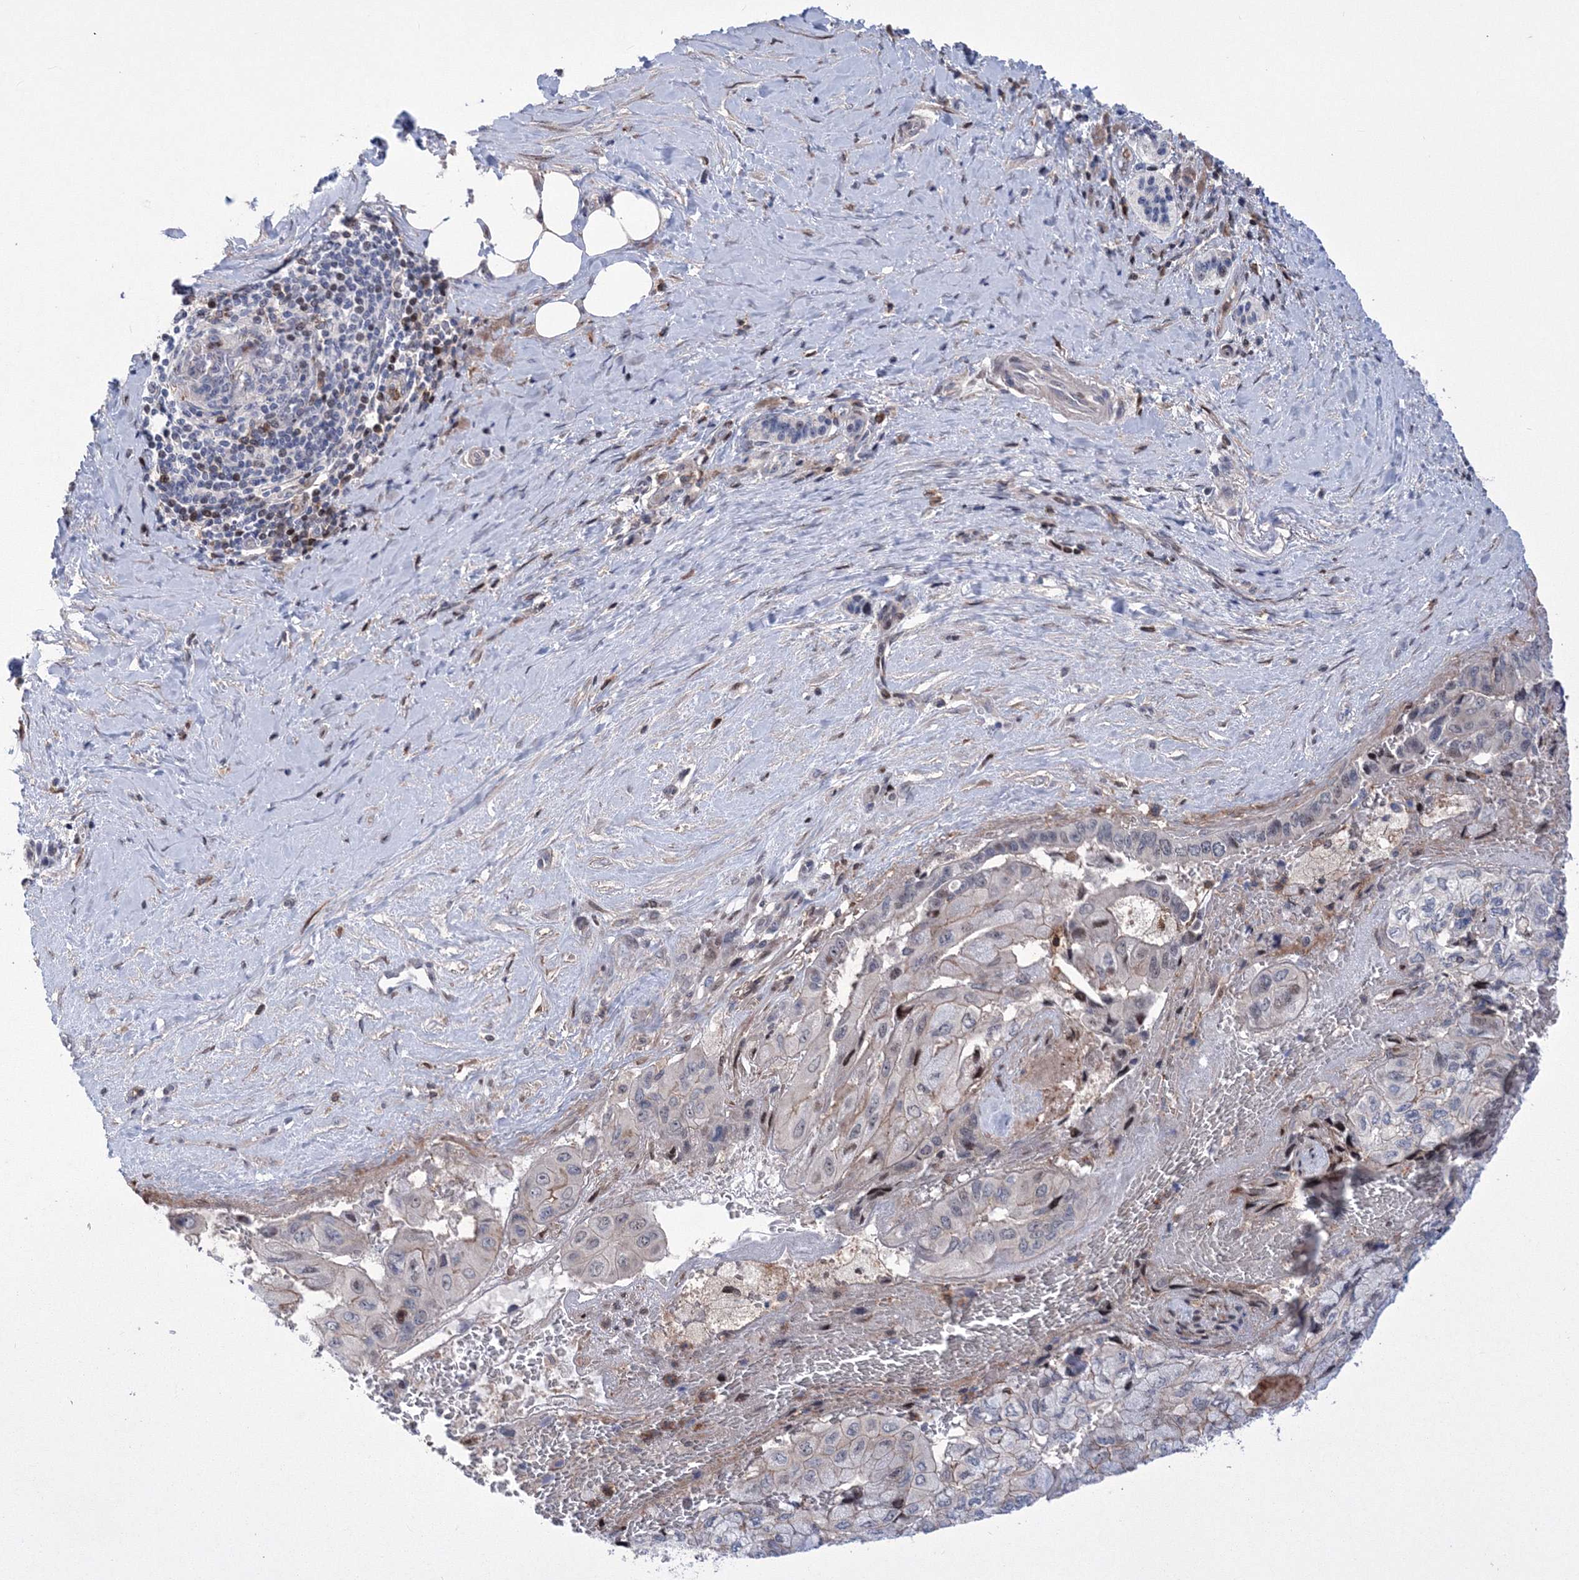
{"staining": {"intensity": "negative", "quantity": "none", "location": "none"}, "tissue": "pancreatic cancer", "cell_type": "Tumor cells", "image_type": "cancer", "snomed": [{"axis": "morphology", "description": "Adenocarcinoma, NOS"}, {"axis": "topography", "description": "Pancreas"}], "caption": "DAB immunohistochemical staining of adenocarcinoma (pancreatic) exhibits no significant staining in tumor cells. (DAB (3,3'-diaminobenzidine) IHC visualized using brightfield microscopy, high magnification).", "gene": "RNPEPL1", "patient": {"sex": "male", "age": 51}}